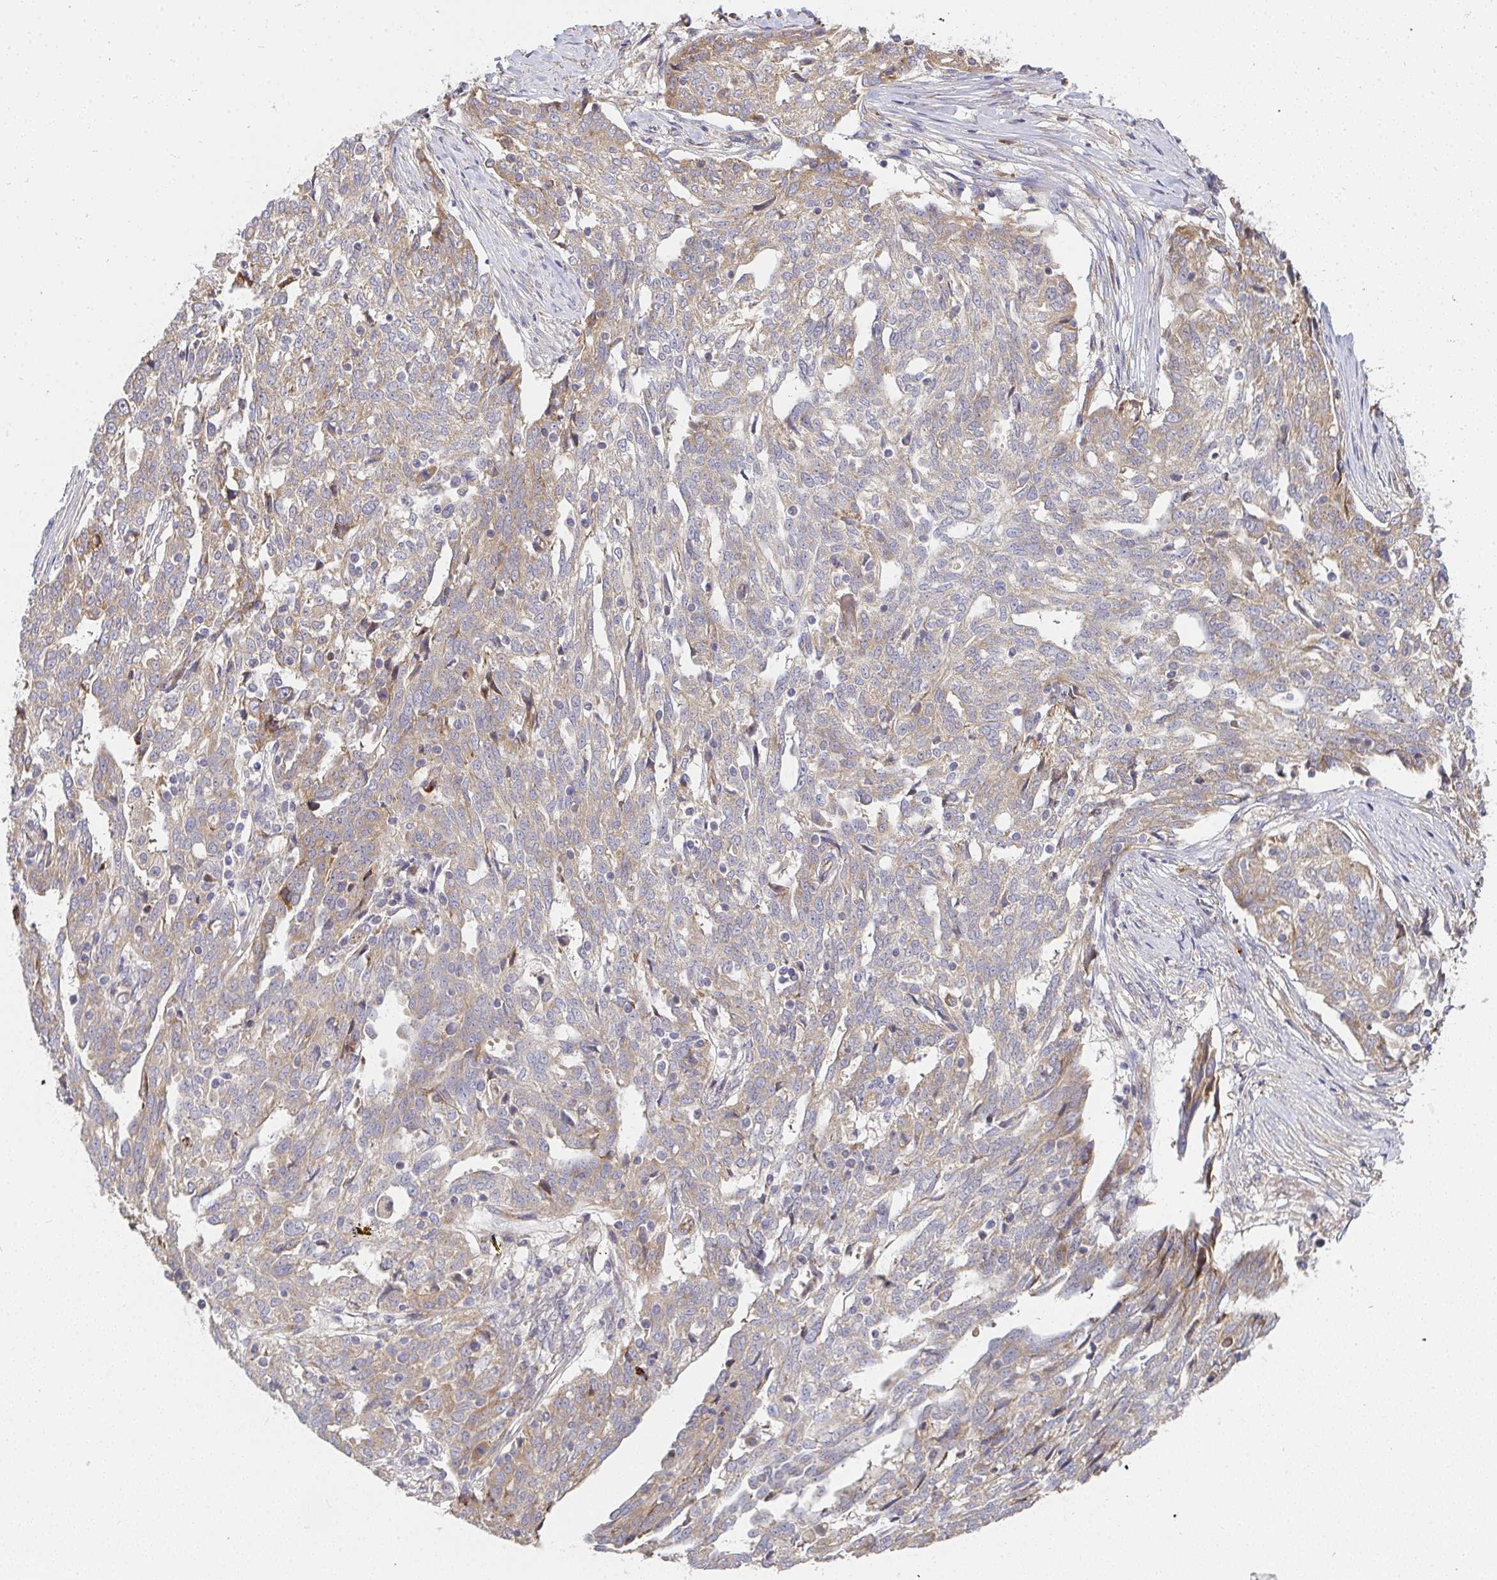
{"staining": {"intensity": "weak", "quantity": ">75%", "location": "cytoplasmic/membranous"}, "tissue": "ovarian cancer", "cell_type": "Tumor cells", "image_type": "cancer", "snomed": [{"axis": "morphology", "description": "Cystadenocarcinoma, serous, NOS"}, {"axis": "topography", "description": "Ovary"}], "caption": "Approximately >75% of tumor cells in ovarian cancer (serous cystadenocarcinoma) display weak cytoplasmic/membranous protein staining as visualized by brown immunohistochemical staining.", "gene": "B4GALT6", "patient": {"sex": "female", "age": 67}}